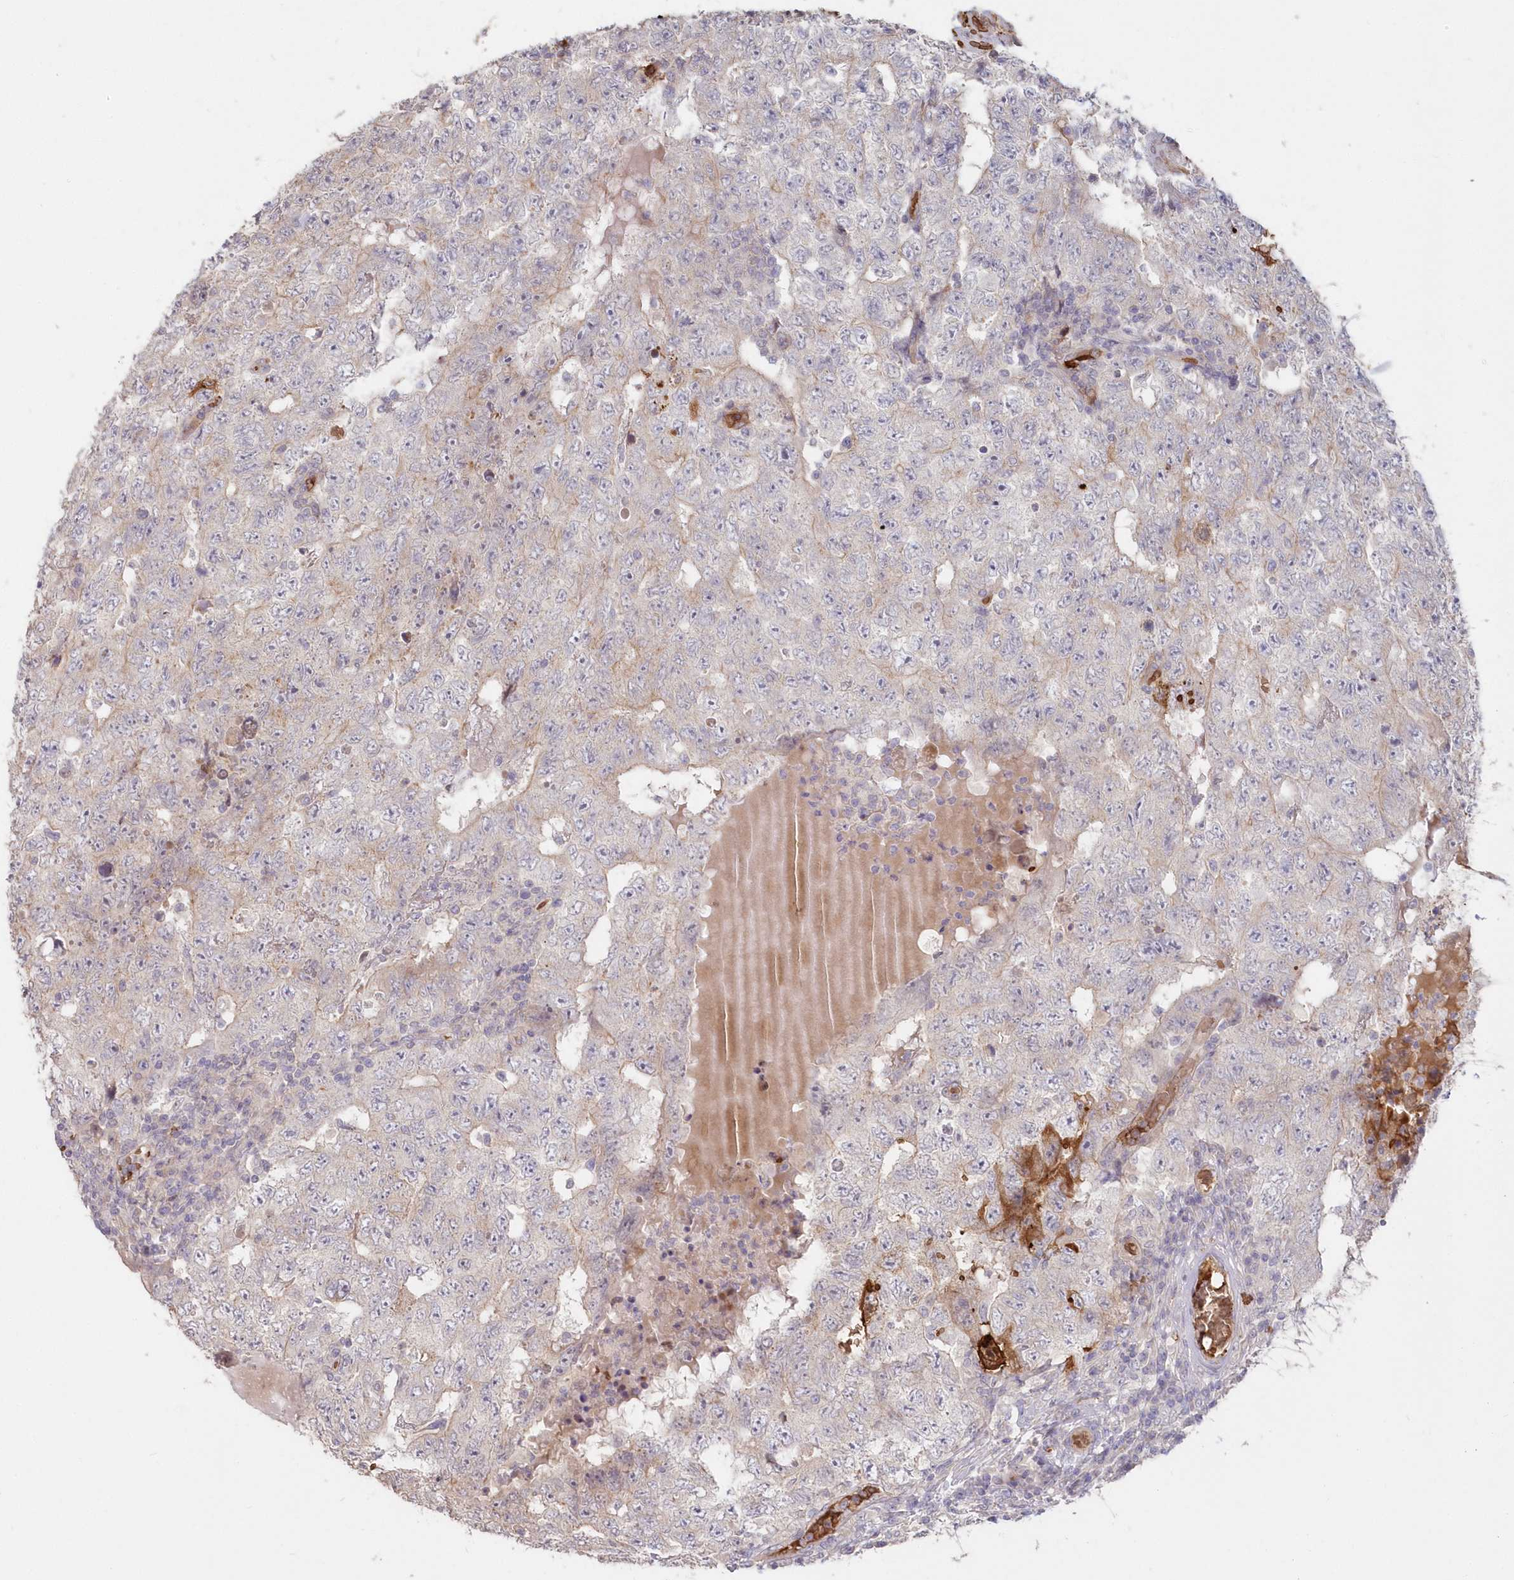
{"staining": {"intensity": "negative", "quantity": "none", "location": "none"}, "tissue": "testis cancer", "cell_type": "Tumor cells", "image_type": "cancer", "snomed": [{"axis": "morphology", "description": "Carcinoma, Embryonal, NOS"}, {"axis": "topography", "description": "Testis"}], "caption": "There is no significant staining in tumor cells of embryonal carcinoma (testis). Brightfield microscopy of immunohistochemistry (IHC) stained with DAB (3,3'-diaminobenzidine) (brown) and hematoxylin (blue), captured at high magnification.", "gene": "SERINC1", "patient": {"sex": "male", "age": 26}}